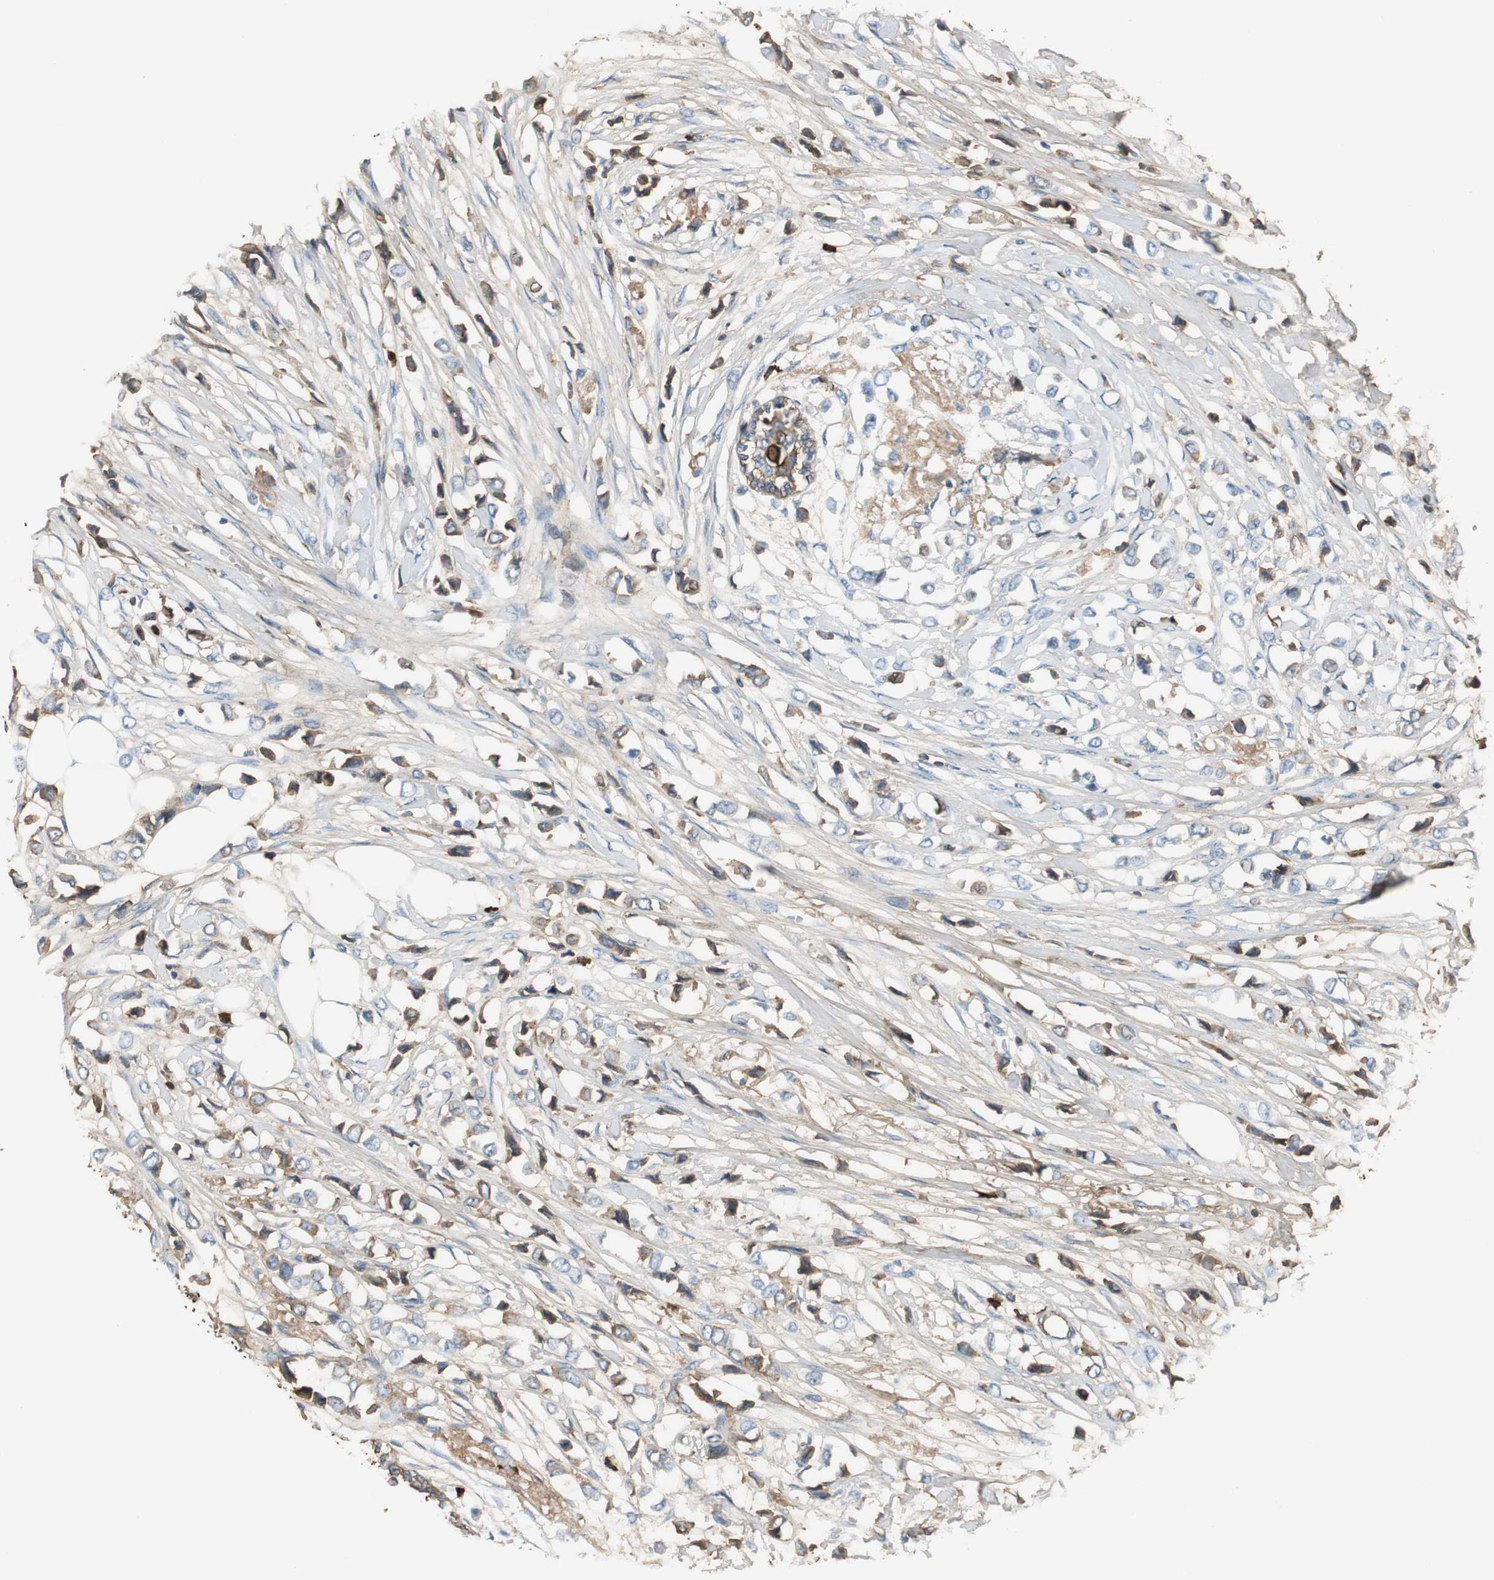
{"staining": {"intensity": "weak", "quantity": "25%-75%", "location": "cytoplasmic/membranous"}, "tissue": "breast cancer", "cell_type": "Tumor cells", "image_type": "cancer", "snomed": [{"axis": "morphology", "description": "Lobular carcinoma"}, {"axis": "topography", "description": "Breast"}], "caption": "Breast lobular carcinoma stained with immunohistochemistry (IHC) reveals weak cytoplasmic/membranous expression in approximately 25%-75% of tumor cells. (brown staining indicates protein expression, while blue staining denotes nuclei).", "gene": "IGHA1", "patient": {"sex": "female", "age": 51}}